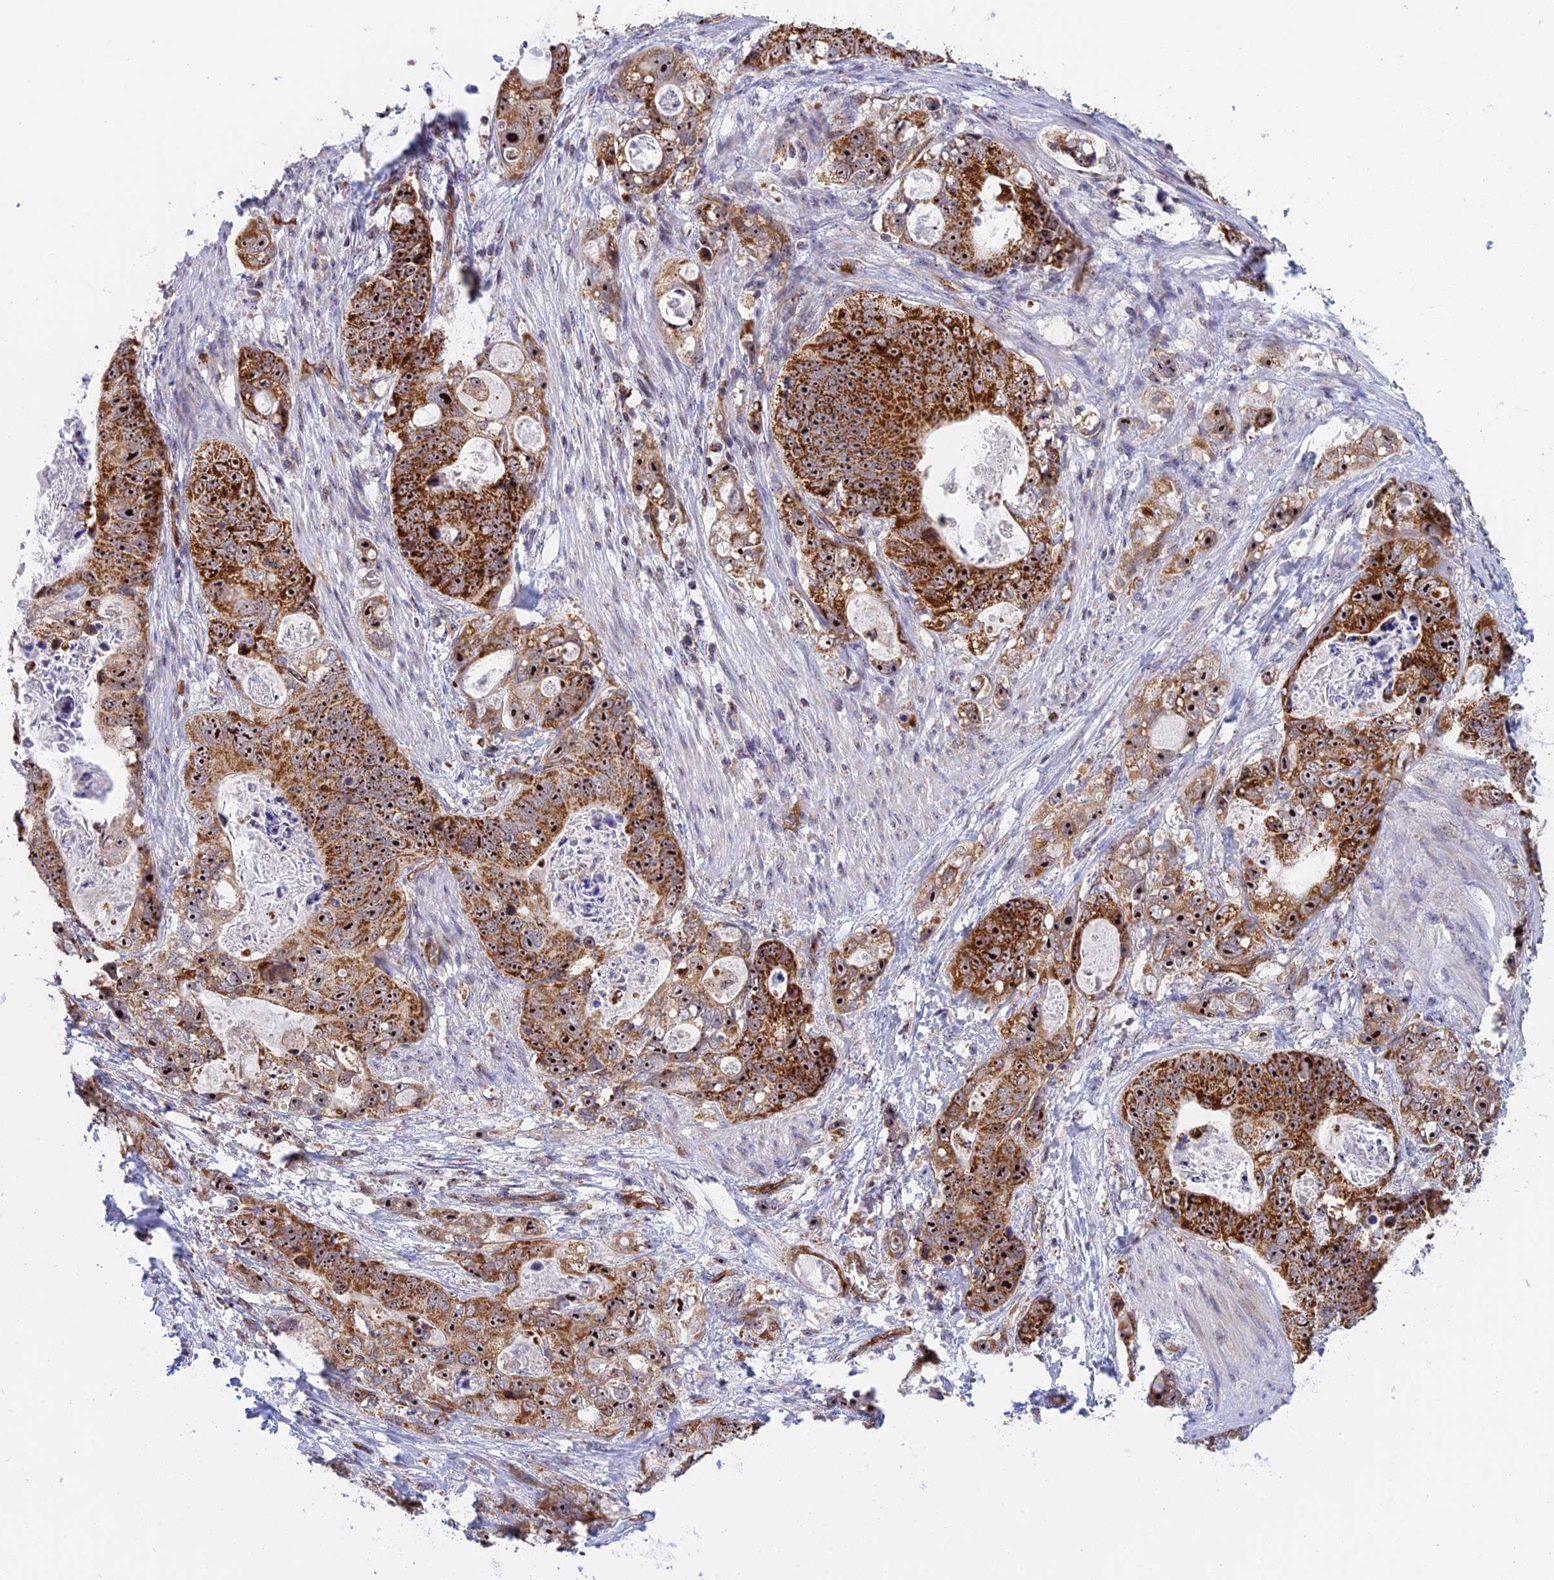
{"staining": {"intensity": "strong", "quantity": ">75%", "location": "cytoplasmic/membranous,nuclear"}, "tissue": "stomach cancer", "cell_type": "Tumor cells", "image_type": "cancer", "snomed": [{"axis": "morphology", "description": "Normal tissue, NOS"}, {"axis": "morphology", "description": "Adenocarcinoma, NOS"}, {"axis": "topography", "description": "Stomach"}], "caption": "This is an image of immunohistochemistry staining of stomach cancer, which shows strong staining in the cytoplasmic/membranous and nuclear of tumor cells.", "gene": "MPND", "patient": {"sex": "female", "age": 89}}